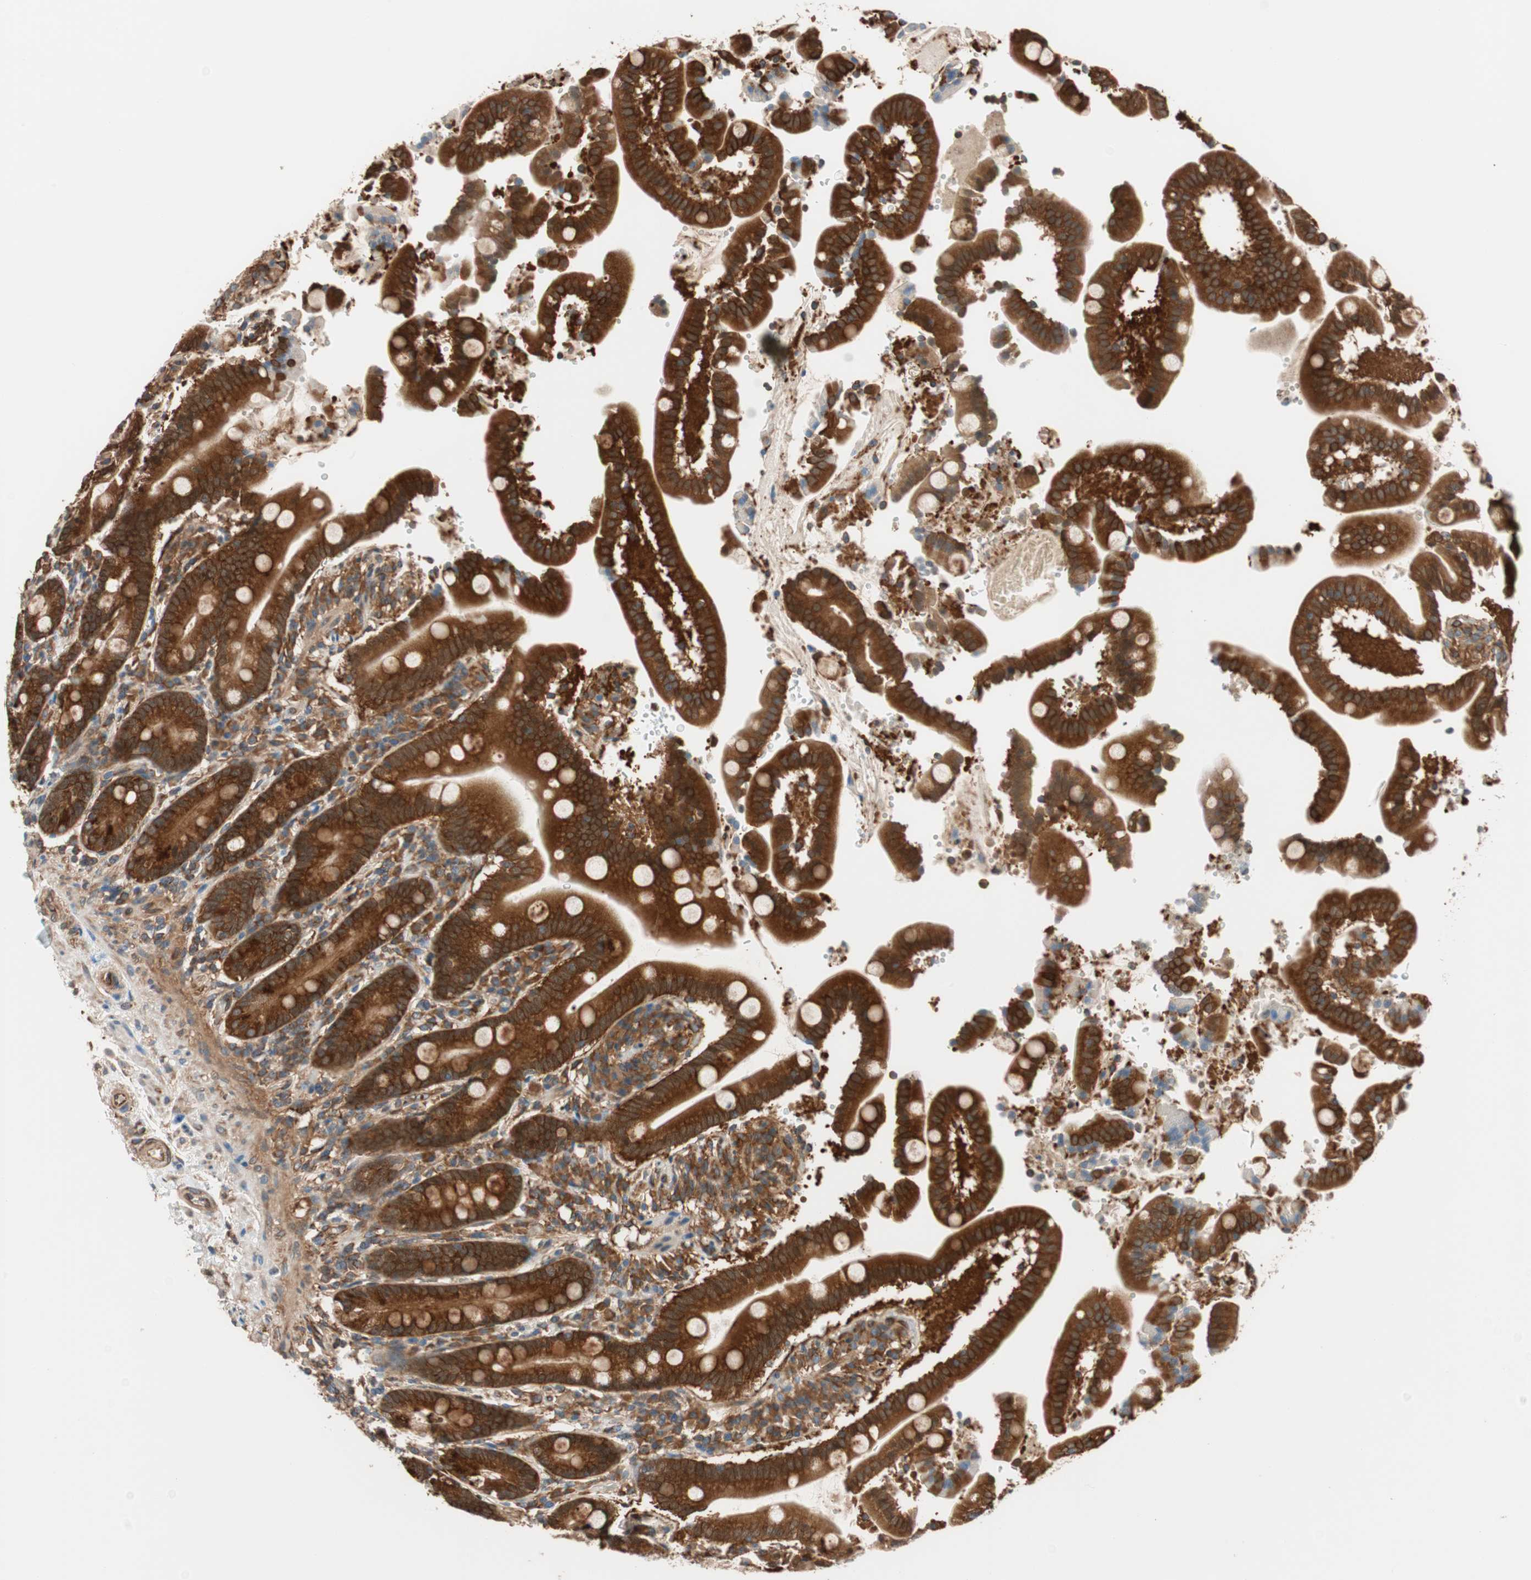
{"staining": {"intensity": "strong", "quantity": ">75%", "location": "cytoplasmic/membranous"}, "tissue": "duodenum", "cell_type": "Glandular cells", "image_type": "normal", "snomed": [{"axis": "morphology", "description": "Normal tissue, NOS"}, {"axis": "topography", "description": "Small intestine, NOS"}], "caption": "DAB (3,3'-diaminobenzidine) immunohistochemical staining of benign human duodenum demonstrates strong cytoplasmic/membranous protein staining in about >75% of glandular cells. The staining was performed using DAB to visualize the protein expression in brown, while the nuclei were stained in blue with hematoxylin (Magnification: 20x).", "gene": "WASL", "patient": {"sex": "female", "age": 71}}